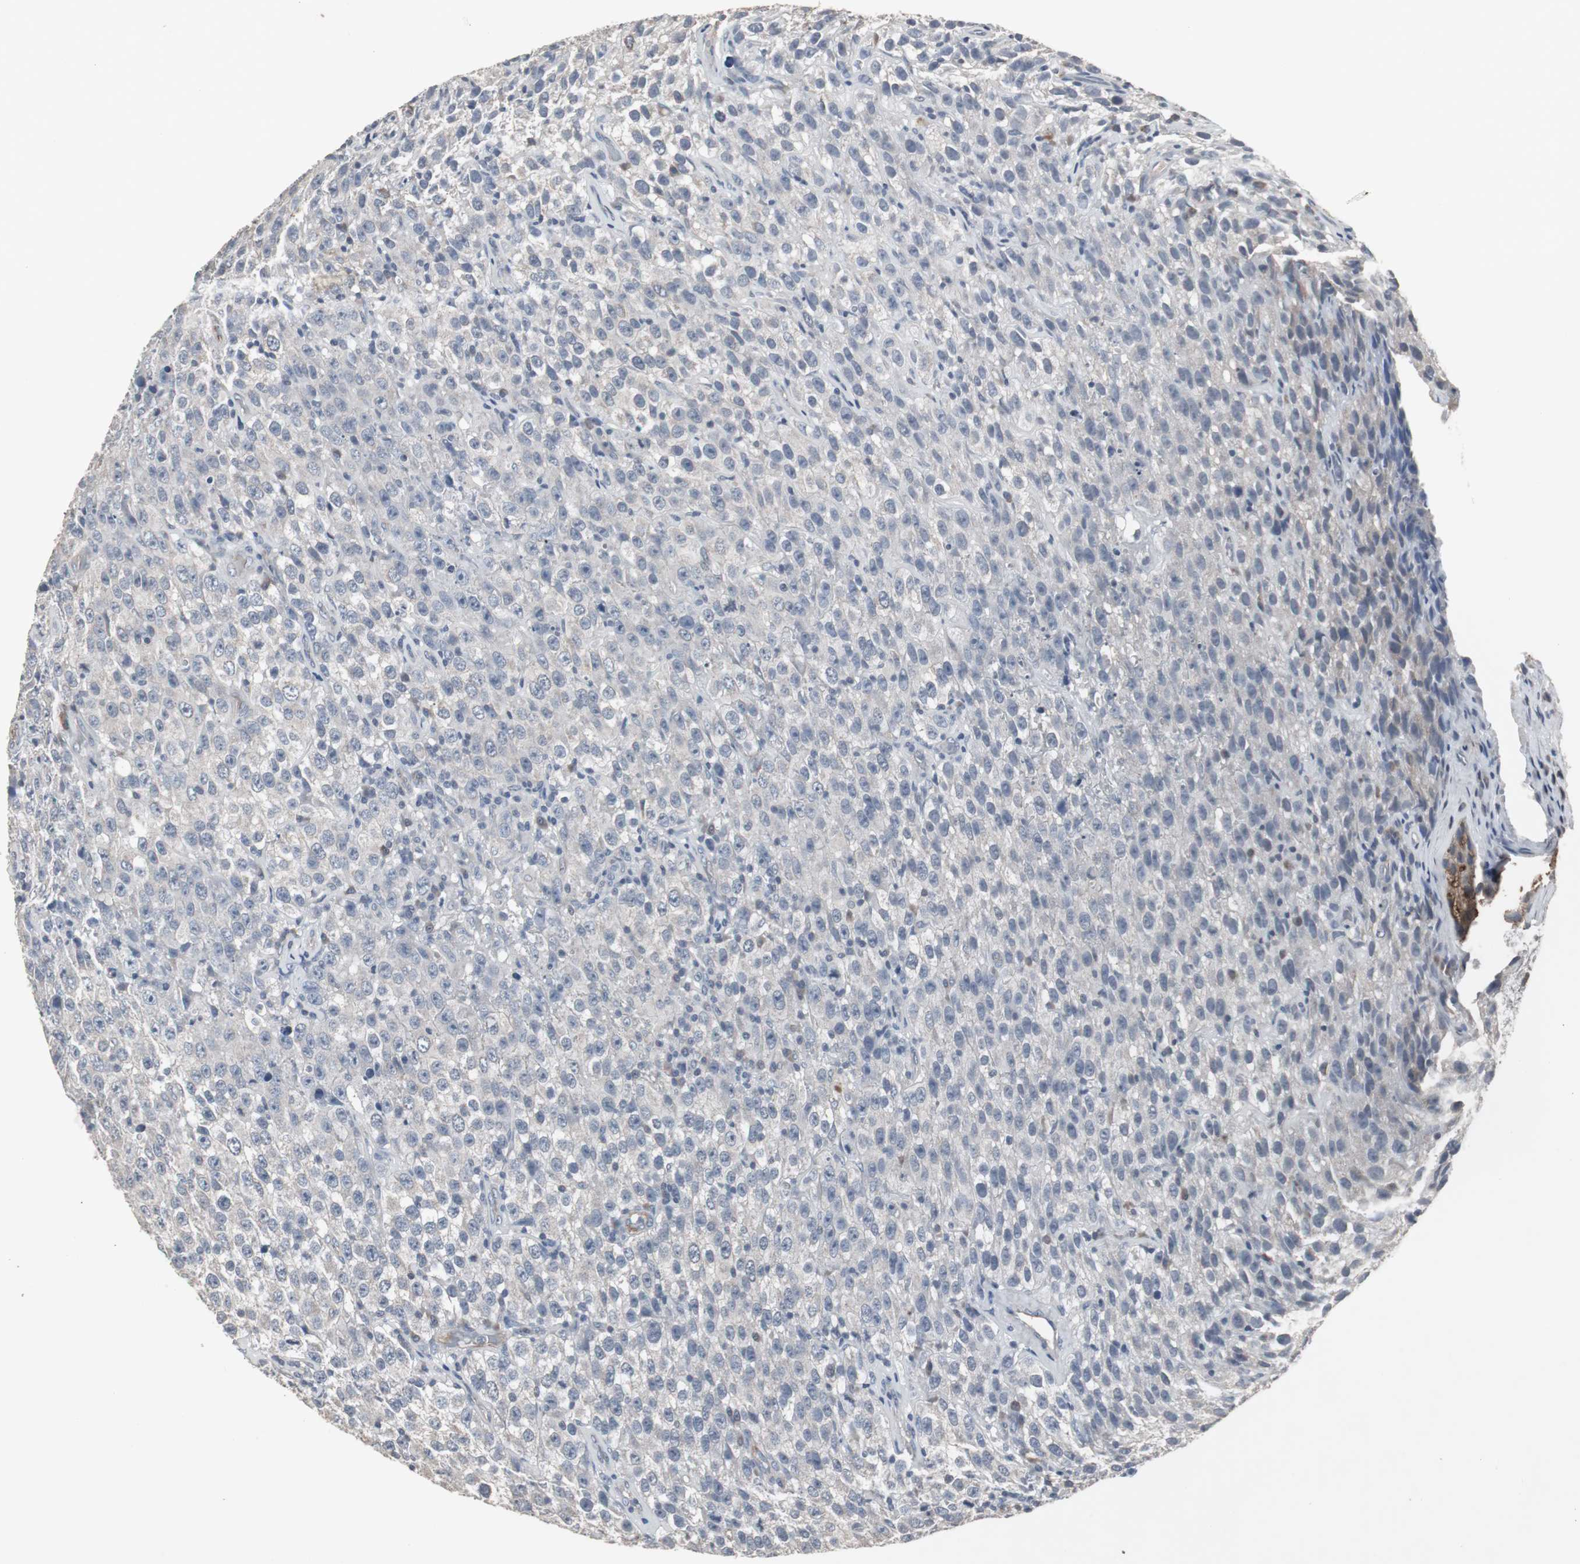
{"staining": {"intensity": "negative", "quantity": "none", "location": "none"}, "tissue": "testis cancer", "cell_type": "Tumor cells", "image_type": "cancer", "snomed": [{"axis": "morphology", "description": "Seminoma, NOS"}, {"axis": "topography", "description": "Testis"}], "caption": "DAB immunohistochemical staining of testis cancer (seminoma) shows no significant positivity in tumor cells. The staining is performed using DAB (3,3'-diaminobenzidine) brown chromogen with nuclei counter-stained in using hematoxylin.", "gene": "ACAA1", "patient": {"sex": "male", "age": 52}}